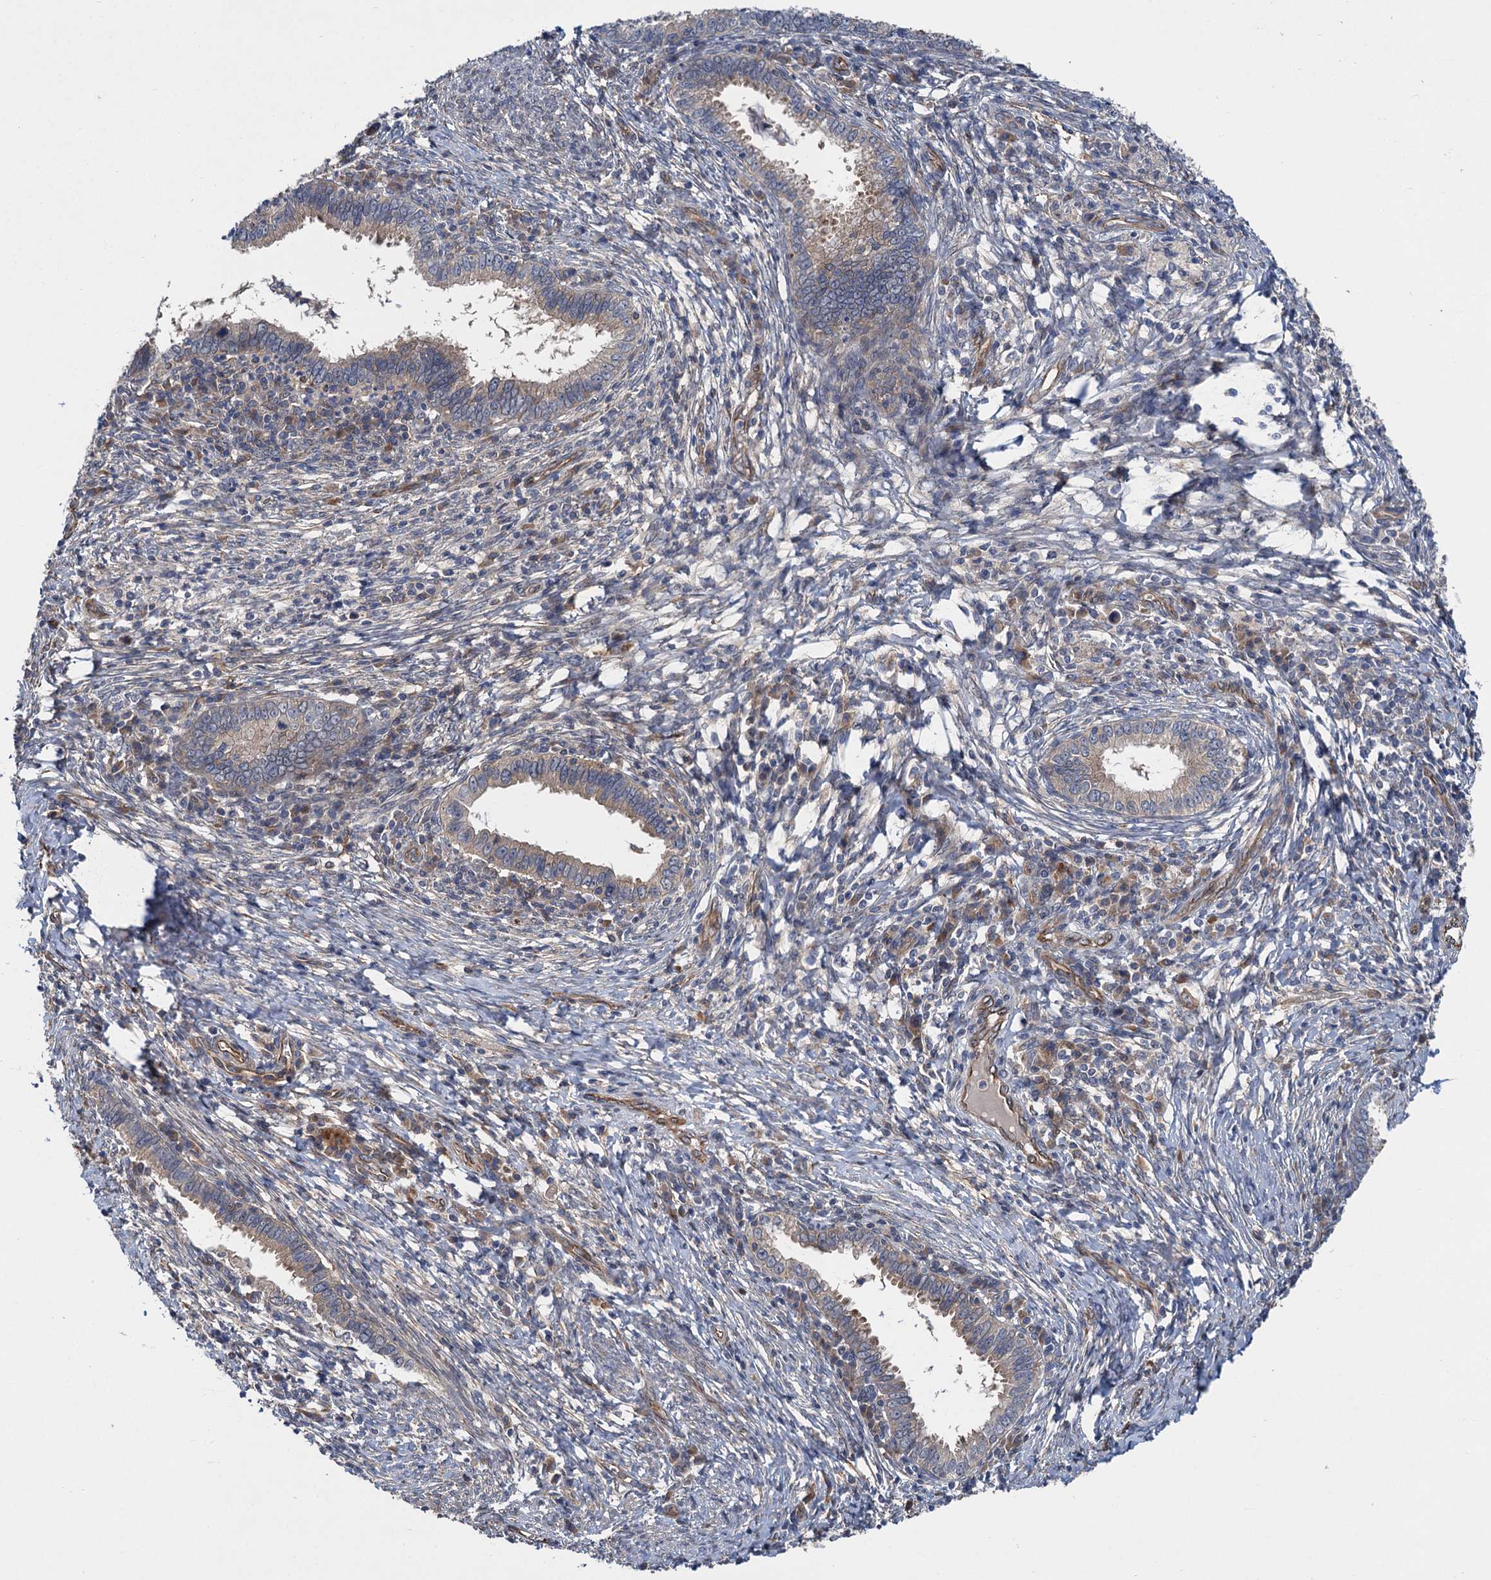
{"staining": {"intensity": "weak", "quantity": "<25%", "location": "cytoplasmic/membranous"}, "tissue": "cervical cancer", "cell_type": "Tumor cells", "image_type": "cancer", "snomed": [{"axis": "morphology", "description": "Adenocarcinoma, NOS"}, {"axis": "topography", "description": "Cervix"}], "caption": "DAB (3,3'-diaminobenzidine) immunohistochemical staining of human cervical adenocarcinoma reveals no significant expression in tumor cells. (Stains: DAB IHC with hematoxylin counter stain, Microscopy: brightfield microscopy at high magnification).", "gene": "PJA2", "patient": {"sex": "female", "age": 36}}